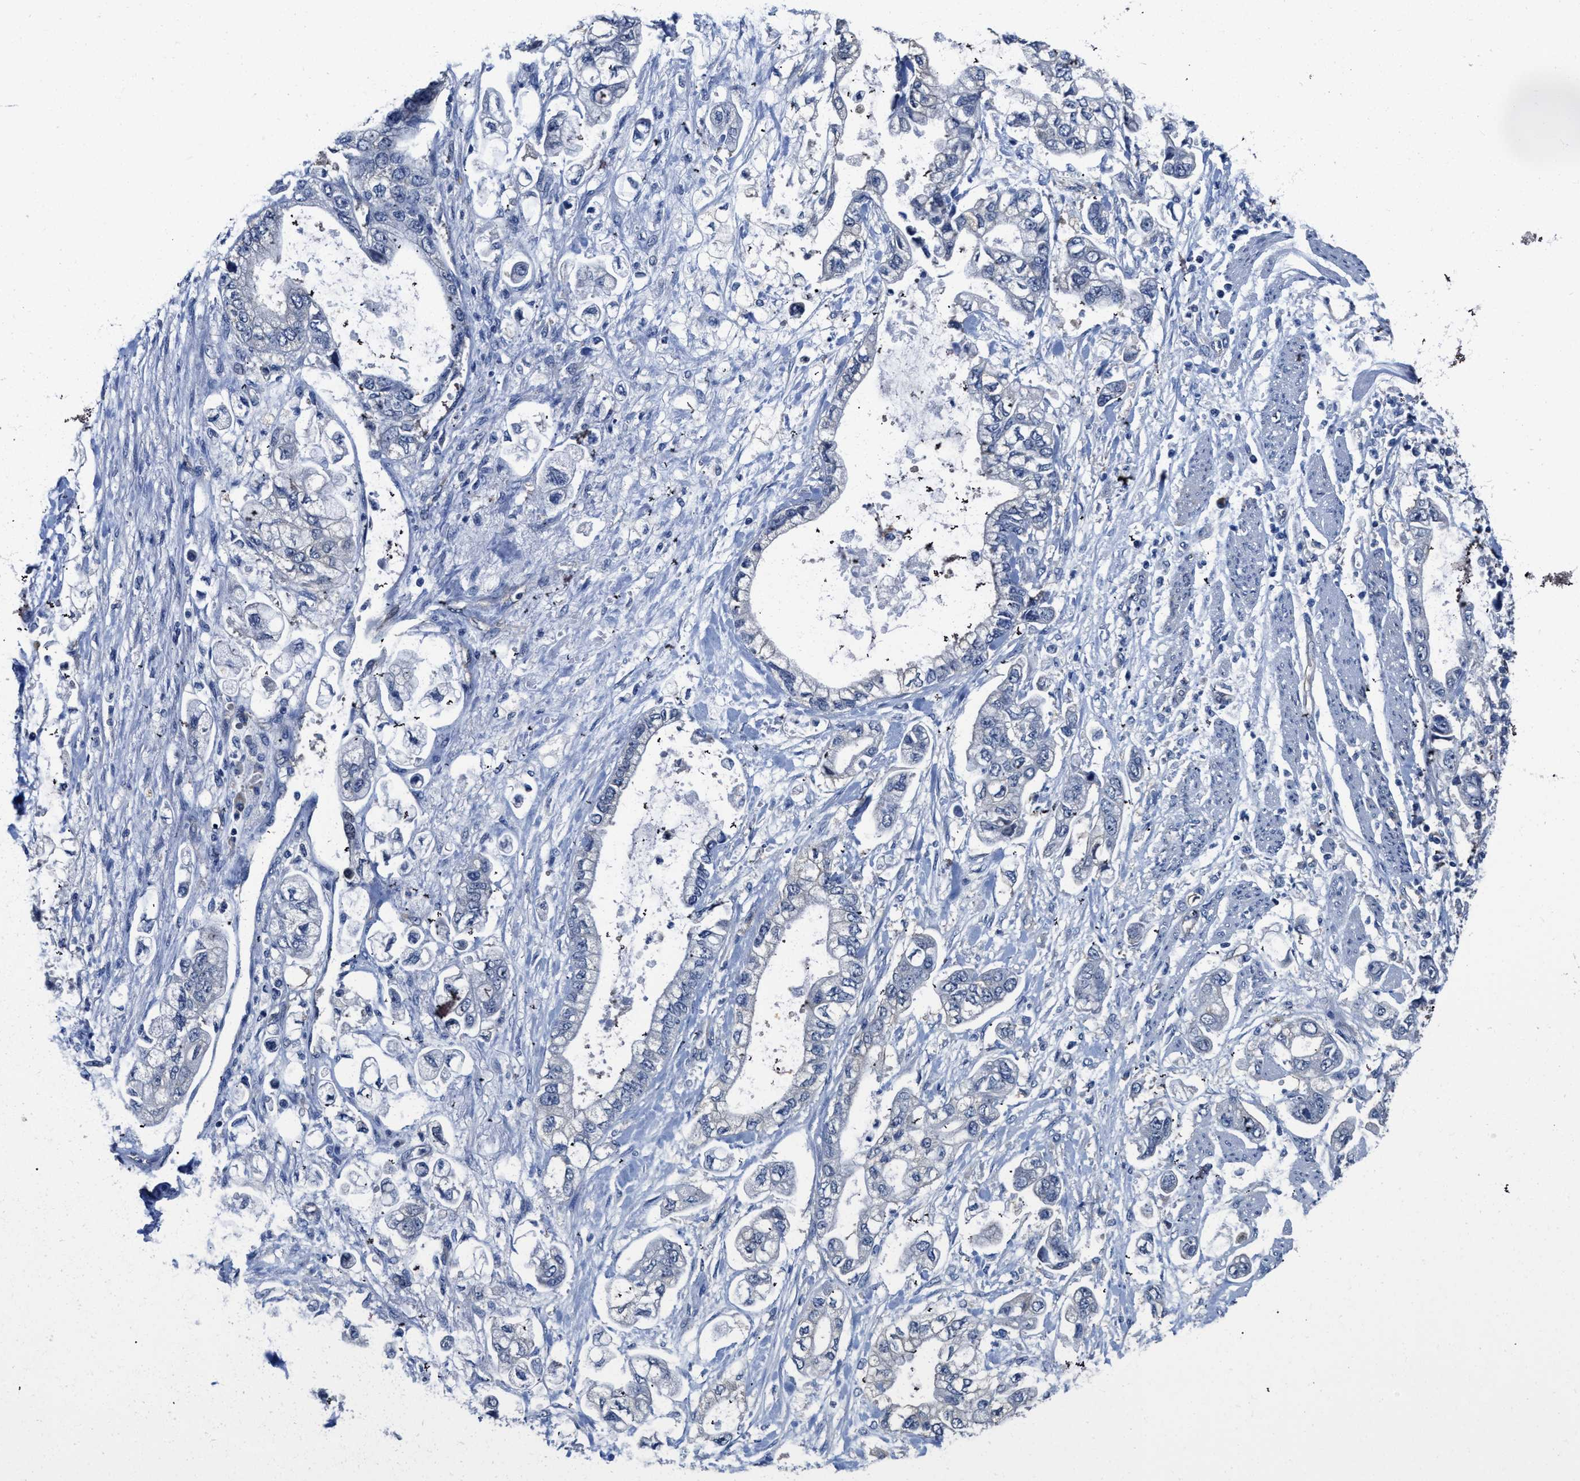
{"staining": {"intensity": "negative", "quantity": "none", "location": "none"}, "tissue": "stomach cancer", "cell_type": "Tumor cells", "image_type": "cancer", "snomed": [{"axis": "morphology", "description": "Normal tissue, NOS"}, {"axis": "morphology", "description": "Adenocarcinoma, NOS"}, {"axis": "topography", "description": "Stomach"}], "caption": "Immunohistochemistry (IHC) of adenocarcinoma (stomach) shows no staining in tumor cells.", "gene": "C22orf42", "patient": {"sex": "male", "age": 62}}